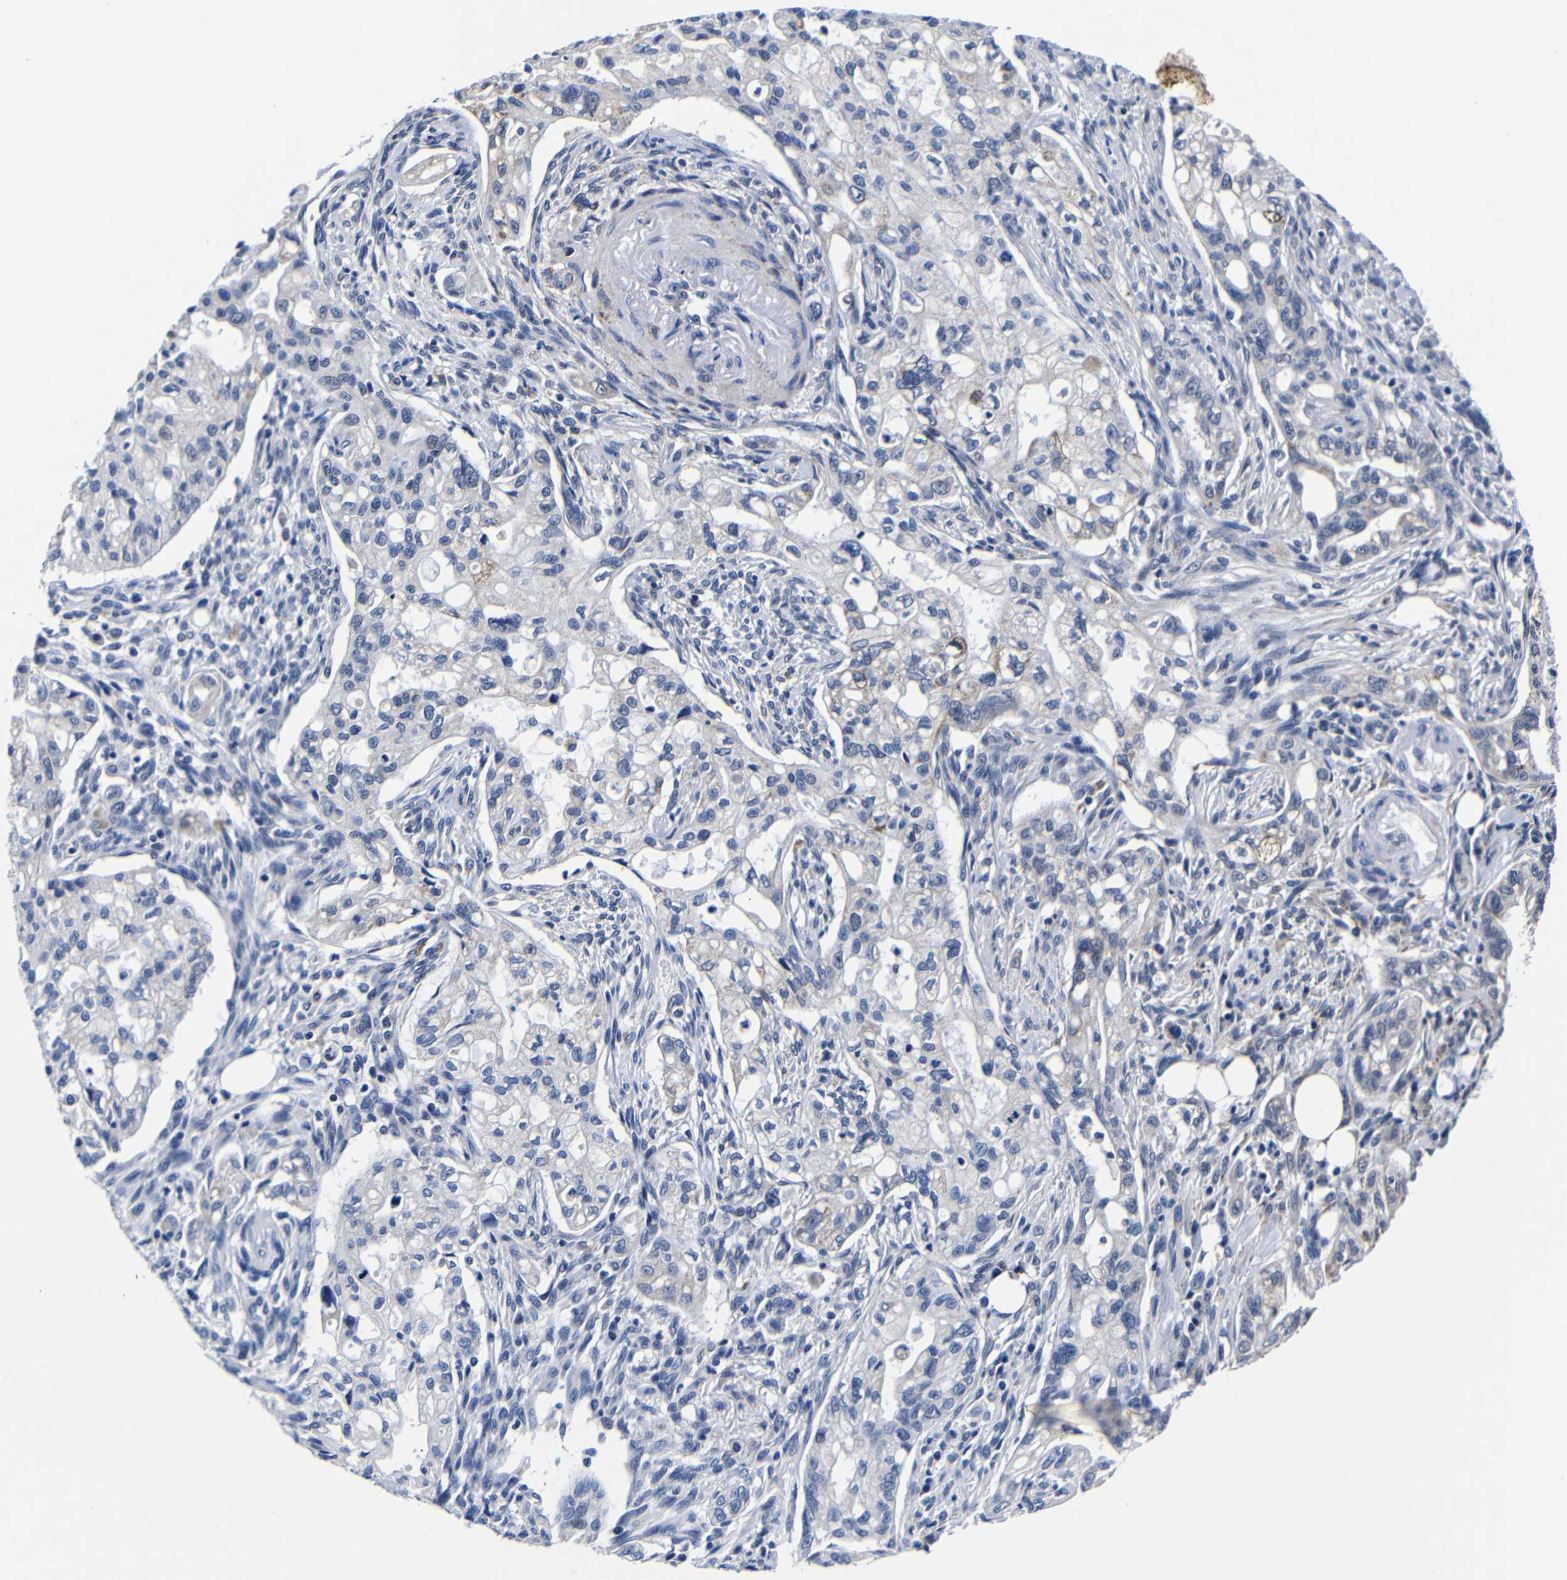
{"staining": {"intensity": "negative", "quantity": "none", "location": "none"}, "tissue": "pancreatic cancer", "cell_type": "Tumor cells", "image_type": "cancer", "snomed": [{"axis": "morphology", "description": "Normal tissue, NOS"}, {"axis": "topography", "description": "Pancreas"}], "caption": "Pancreatic cancer stained for a protein using immunohistochemistry (IHC) displays no staining tumor cells.", "gene": "DEPP1", "patient": {"sex": "male", "age": 42}}